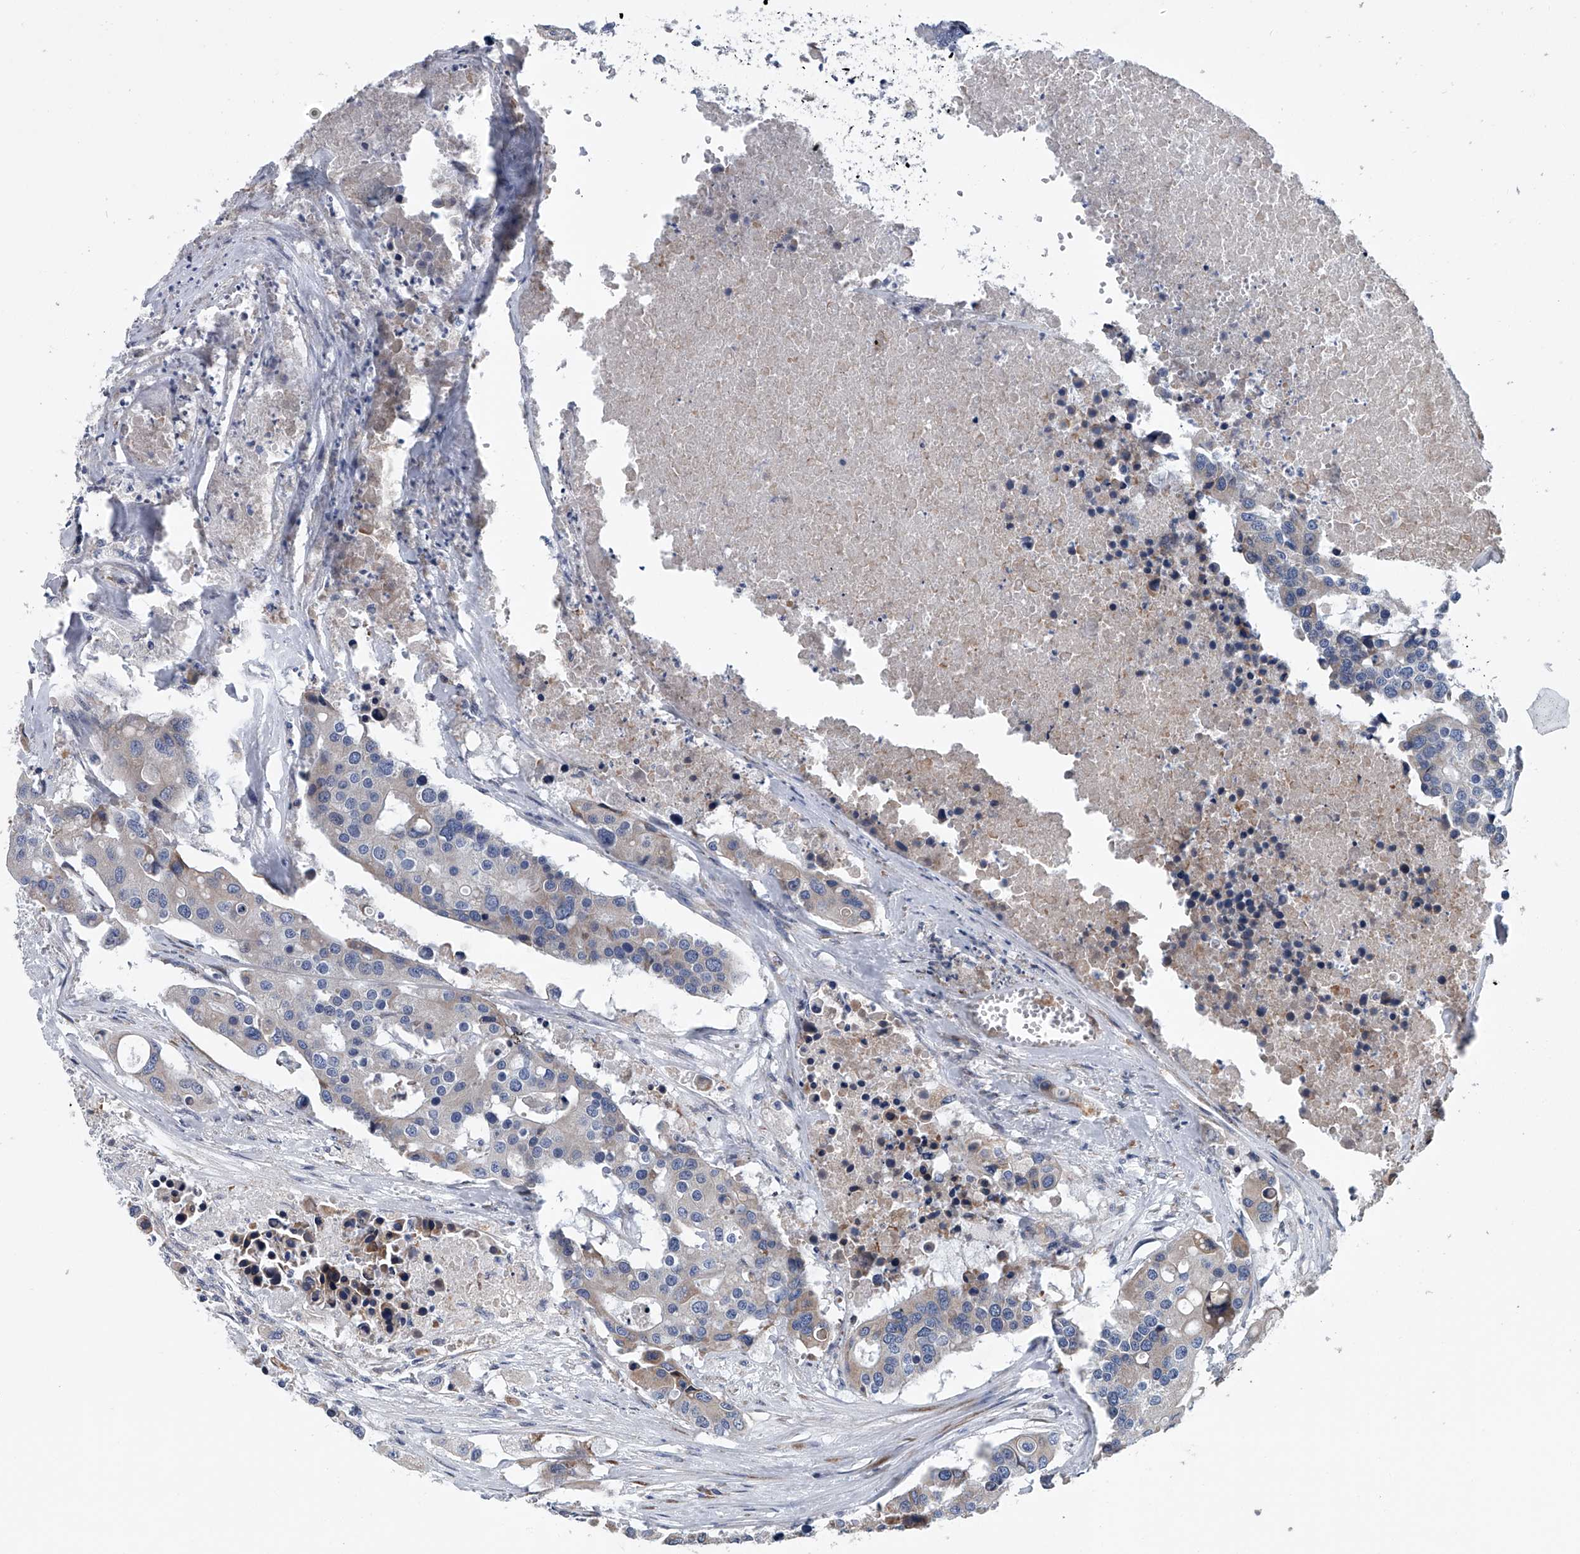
{"staining": {"intensity": "negative", "quantity": "none", "location": "none"}, "tissue": "colorectal cancer", "cell_type": "Tumor cells", "image_type": "cancer", "snomed": [{"axis": "morphology", "description": "Adenocarcinoma, NOS"}, {"axis": "topography", "description": "Colon"}], "caption": "High power microscopy image of an immunohistochemistry (IHC) photomicrograph of colorectal cancer, revealing no significant expression in tumor cells.", "gene": "ABCG1", "patient": {"sex": "male", "age": 77}}